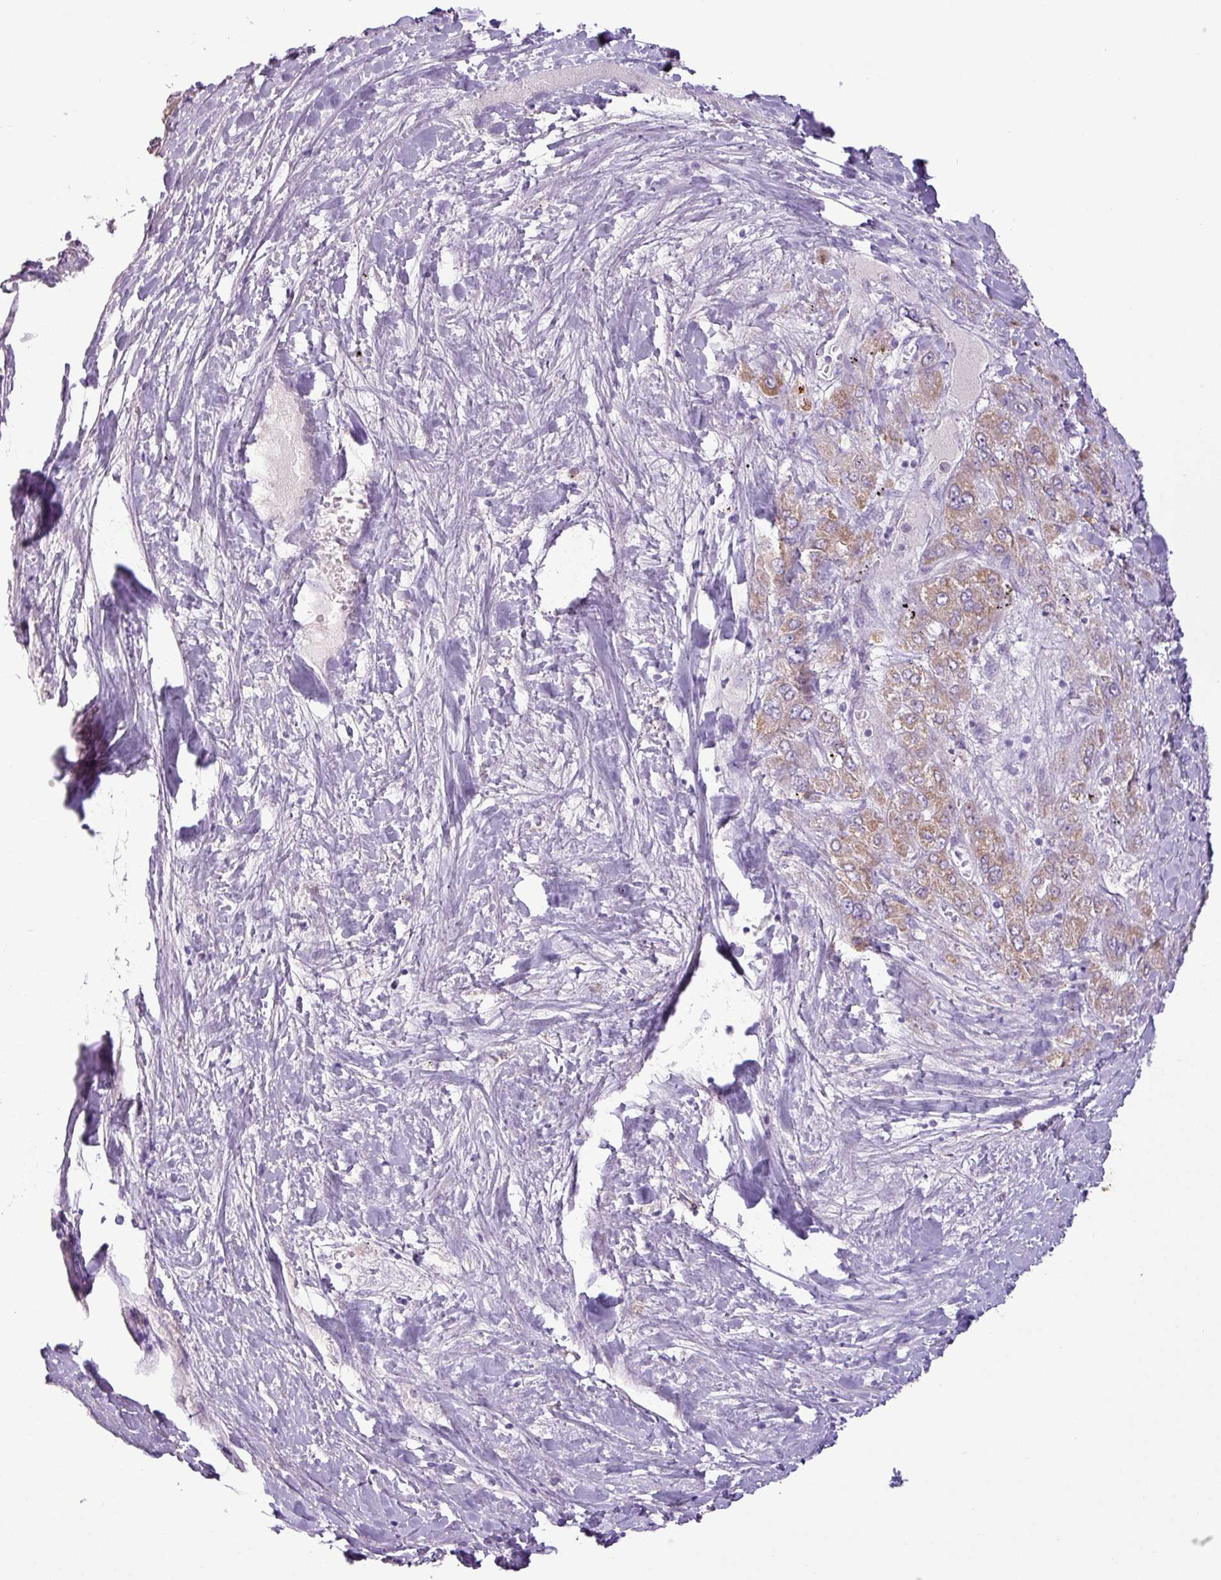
{"staining": {"intensity": "moderate", "quantity": "25%-75%", "location": "cytoplasmic/membranous"}, "tissue": "liver cancer", "cell_type": "Tumor cells", "image_type": "cancer", "snomed": [{"axis": "morphology", "description": "Carcinoma, Hepatocellular, NOS"}, {"axis": "topography", "description": "Liver"}], "caption": "Protein analysis of liver hepatocellular carcinoma tissue exhibits moderate cytoplasmic/membranous expression in about 25%-75% of tumor cells.", "gene": "ZNF667", "patient": {"sex": "female", "age": 73}}